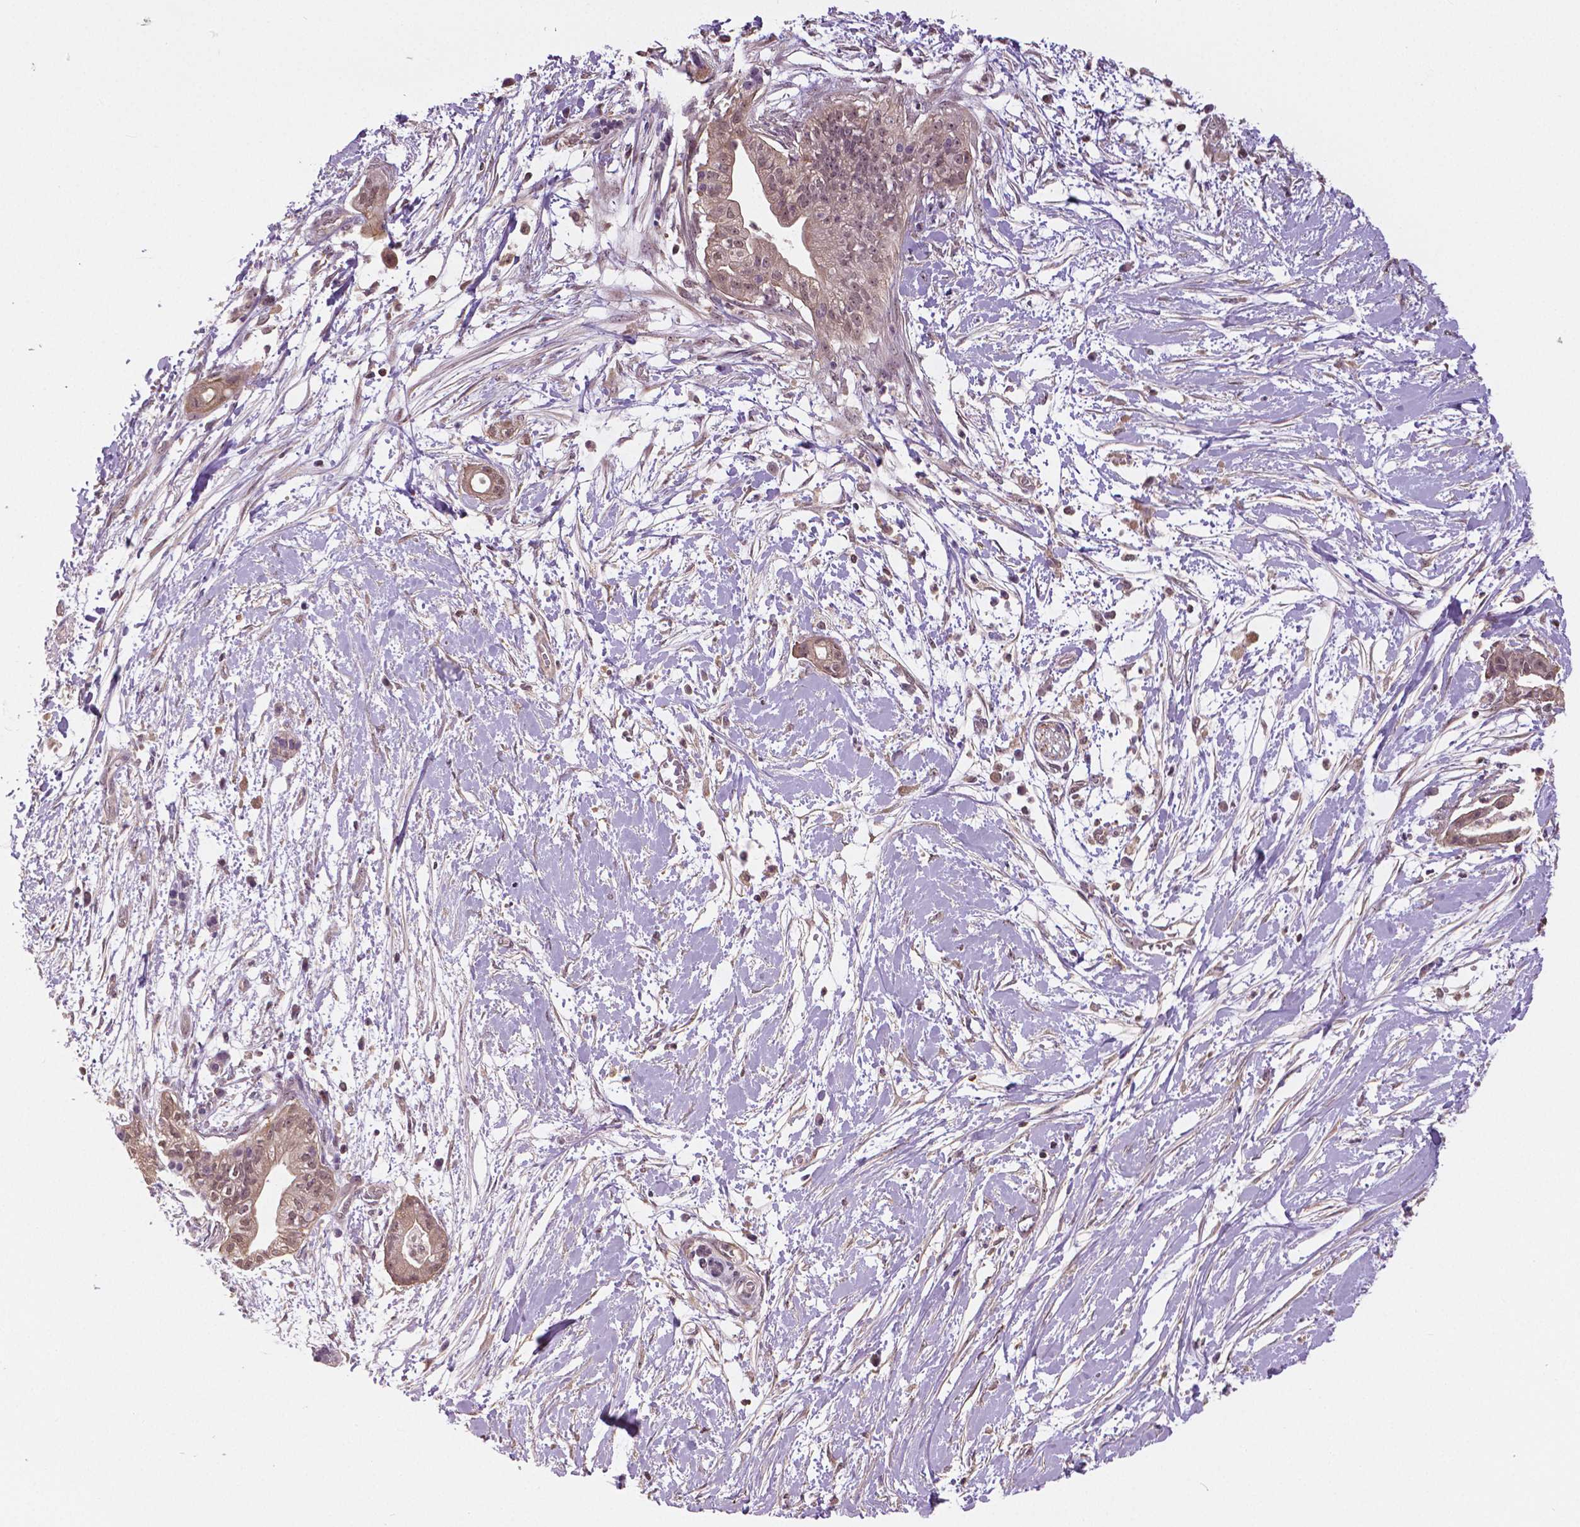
{"staining": {"intensity": "weak", "quantity": "25%-75%", "location": "cytoplasmic/membranous,nuclear"}, "tissue": "pancreatic cancer", "cell_type": "Tumor cells", "image_type": "cancer", "snomed": [{"axis": "morphology", "description": "Normal tissue, NOS"}, {"axis": "morphology", "description": "Adenocarcinoma, NOS"}, {"axis": "topography", "description": "Lymph node"}, {"axis": "topography", "description": "Pancreas"}], "caption": "High-magnification brightfield microscopy of pancreatic adenocarcinoma stained with DAB (3,3'-diaminobenzidine) (brown) and counterstained with hematoxylin (blue). tumor cells exhibit weak cytoplasmic/membranous and nuclear staining is identified in approximately25%-75% of cells. Using DAB (3,3'-diaminobenzidine) (brown) and hematoxylin (blue) stains, captured at high magnification using brightfield microscopy.", "gene": "ANXA13", "patient": {"sex": "female", "age": 58}}